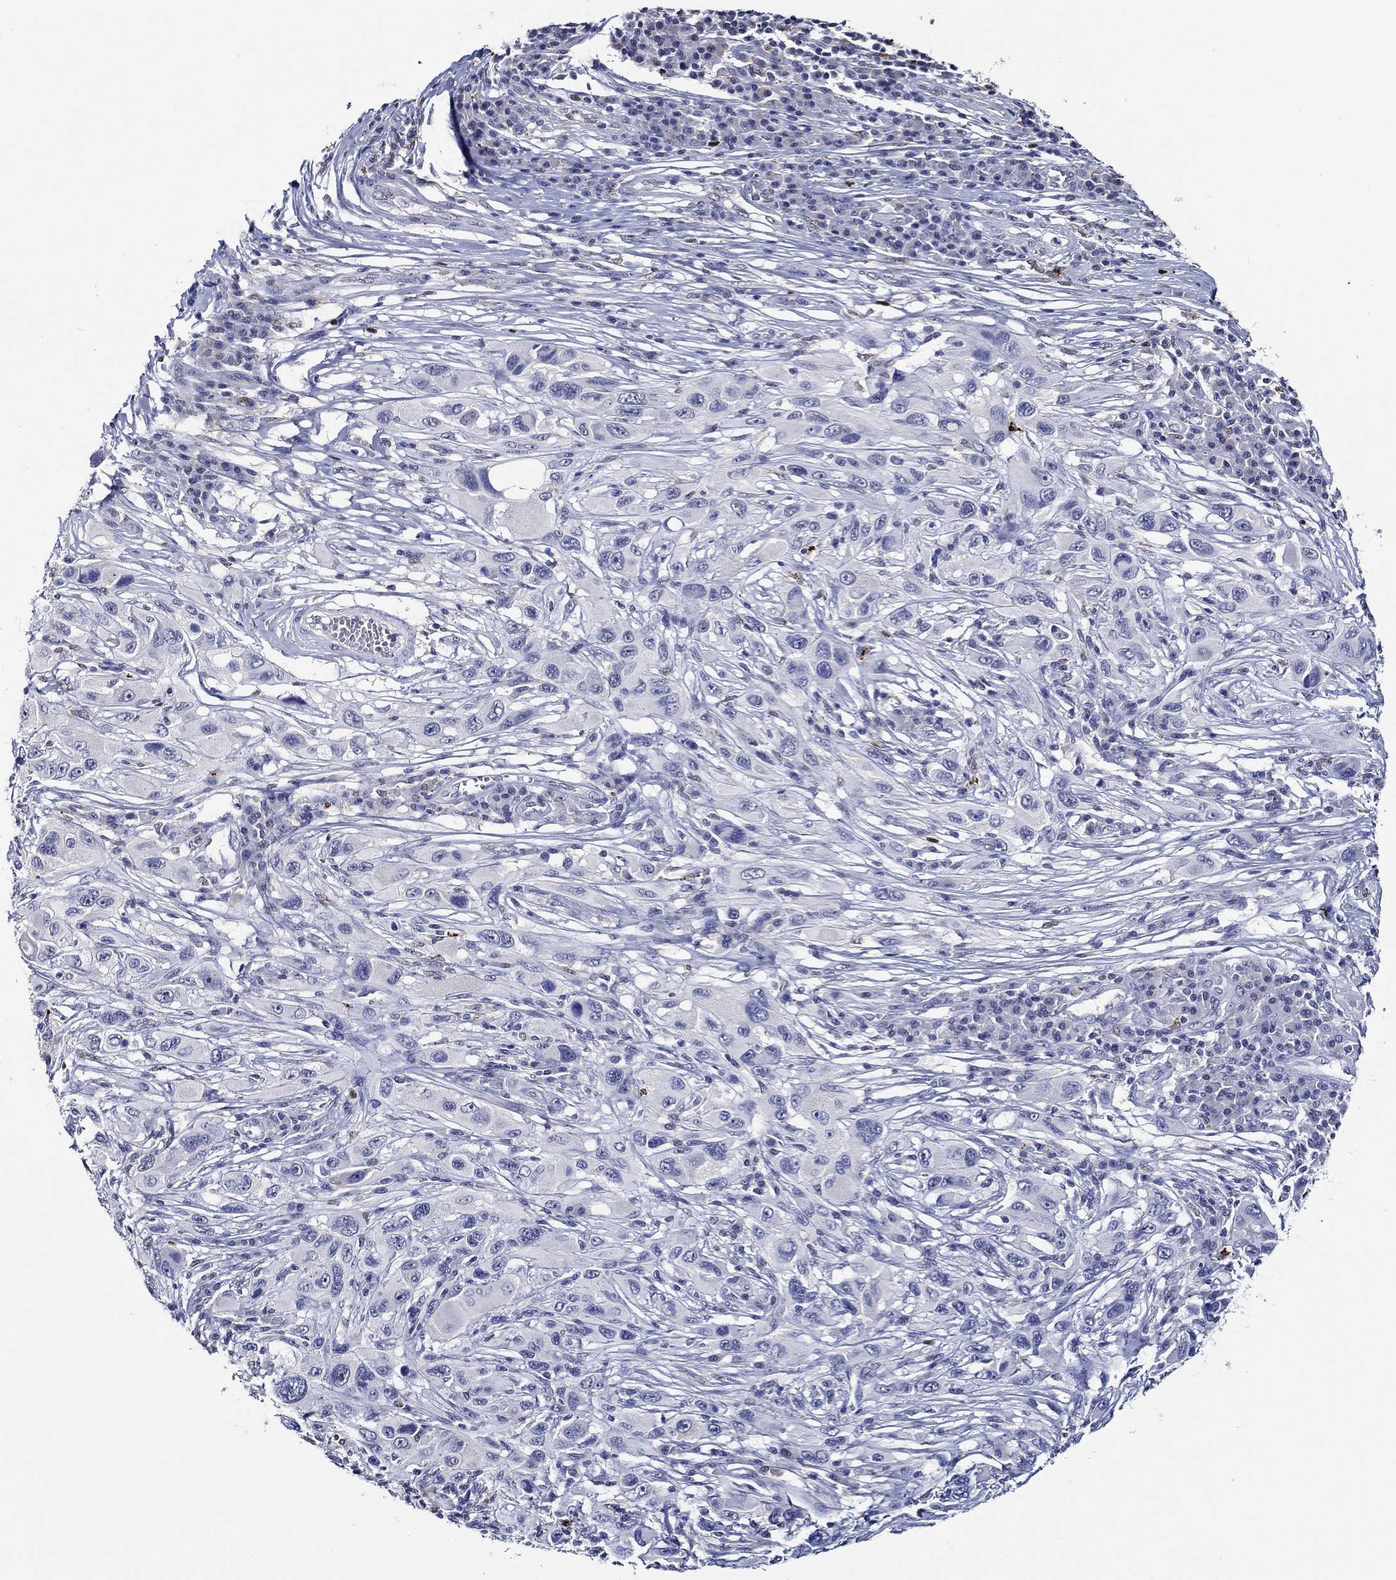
{"staining": {"intensity": "negative", "quantity": "none", "location": "none"}, "tissue": "melanoma", "cell_type": "Tumor cells", "image_type": "cancer", "snomed": [{"axis": "morphology", "description": "Malignant melanoma, NOS"}, {"axis": "topography", "description": "Skin"}], "caption": "A photomicrograph of malignant melanoma stained for a protein exhibits no brown staining in tumor cells.", "gene": "GATA2", "patient": {"sex": "male", "age": 53}}